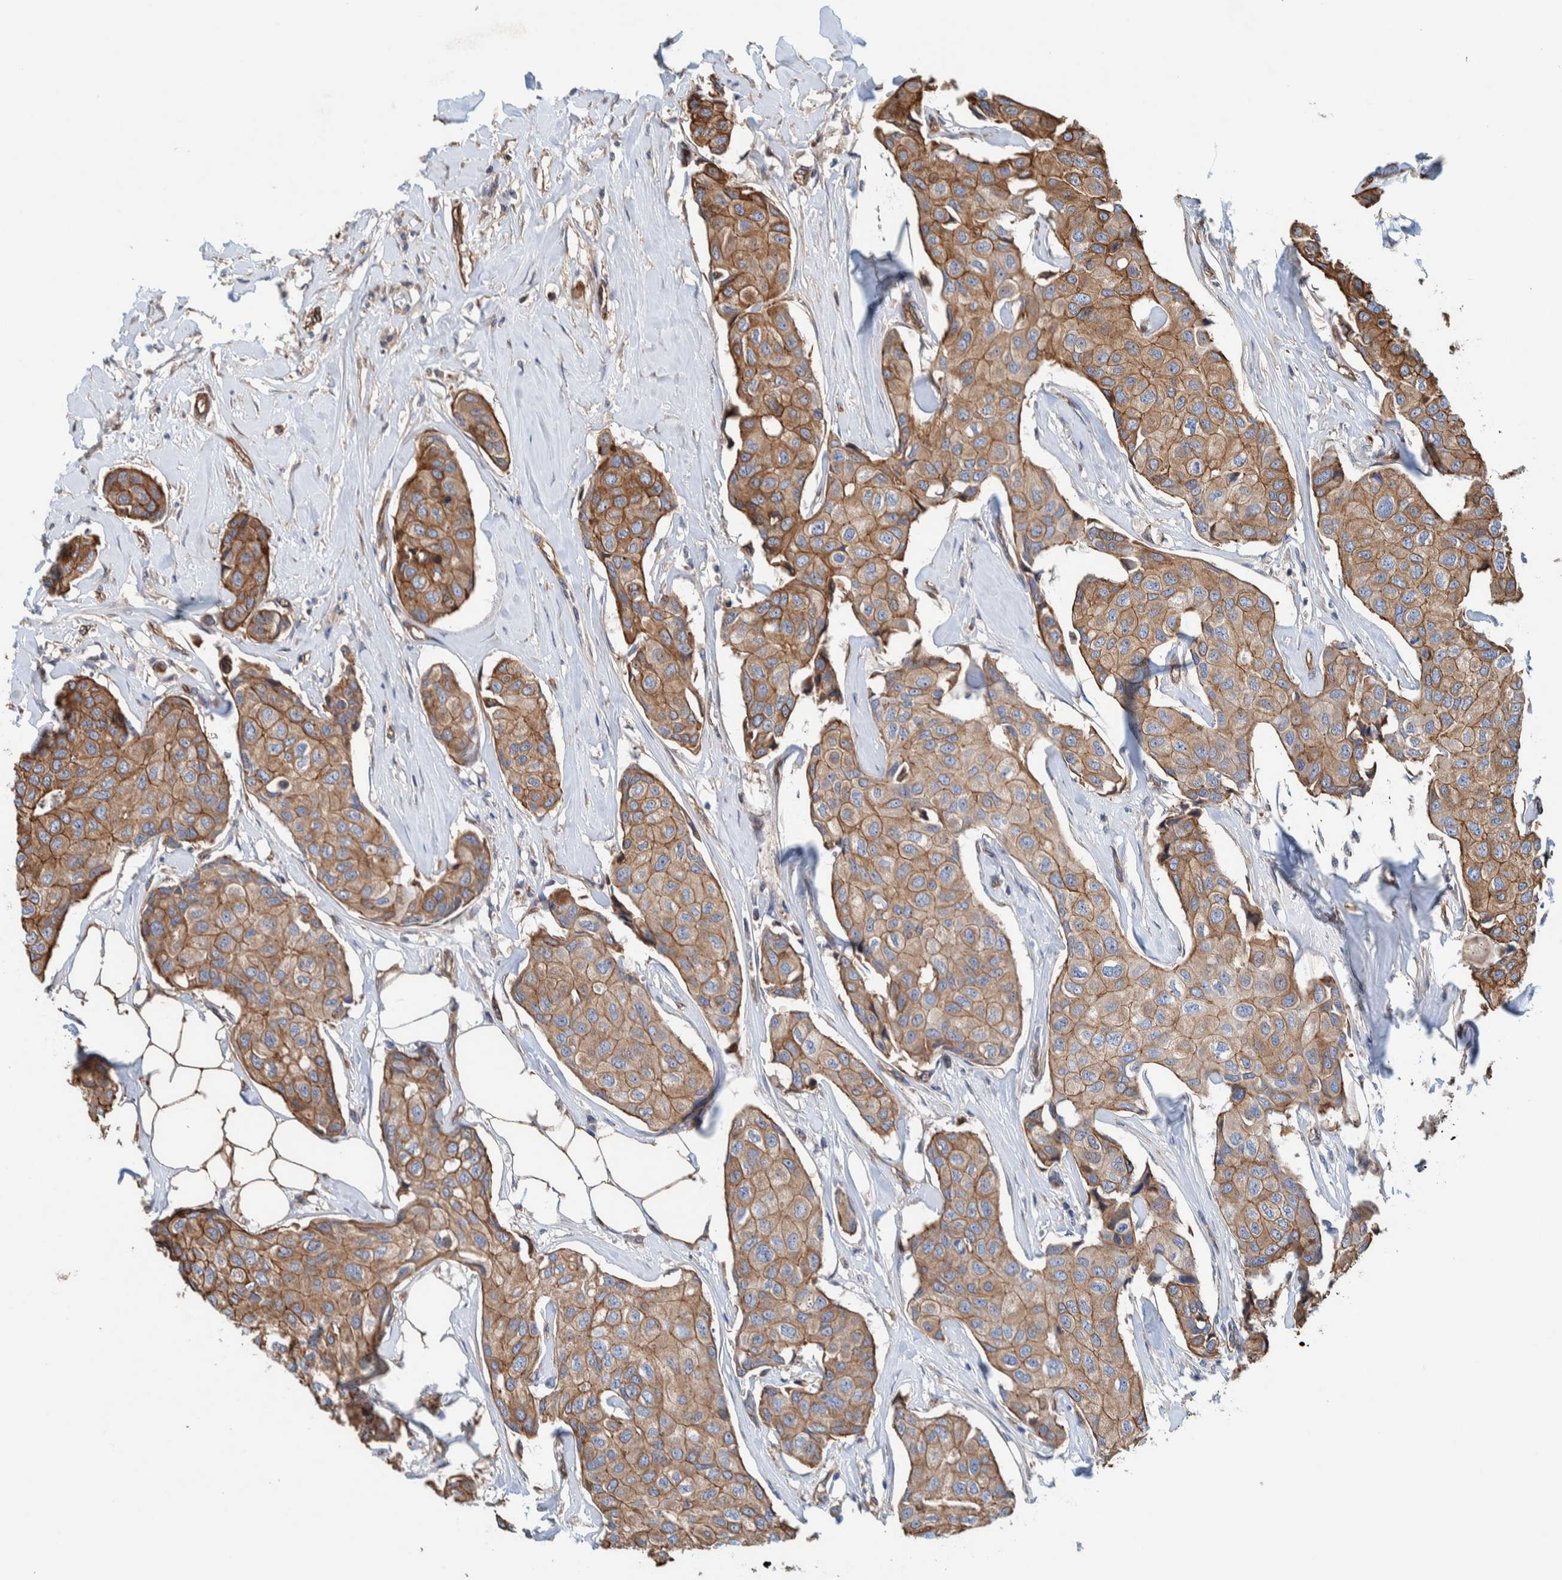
{"staining": {"intensity": "moderate", "quantity": ">75%", "location": "cytoplasmic/membranous"}, "tissue": "breast cancer", "cell_type": "Tumor cells", "image_type": "cancer", "snomed": [{"axis": "morphology", "description": "Duct carcinoma"}, {"axis": "topography", "description": "Breast"}], "caption": "The immunohistochemical stain labels moderate cytoplasmic/membranous positivity in tumor cells of invasive ductal carcinoma (breast) tissue.", "gene": "PKD1L1", "patient": {"sex": "female", "age": 80}}